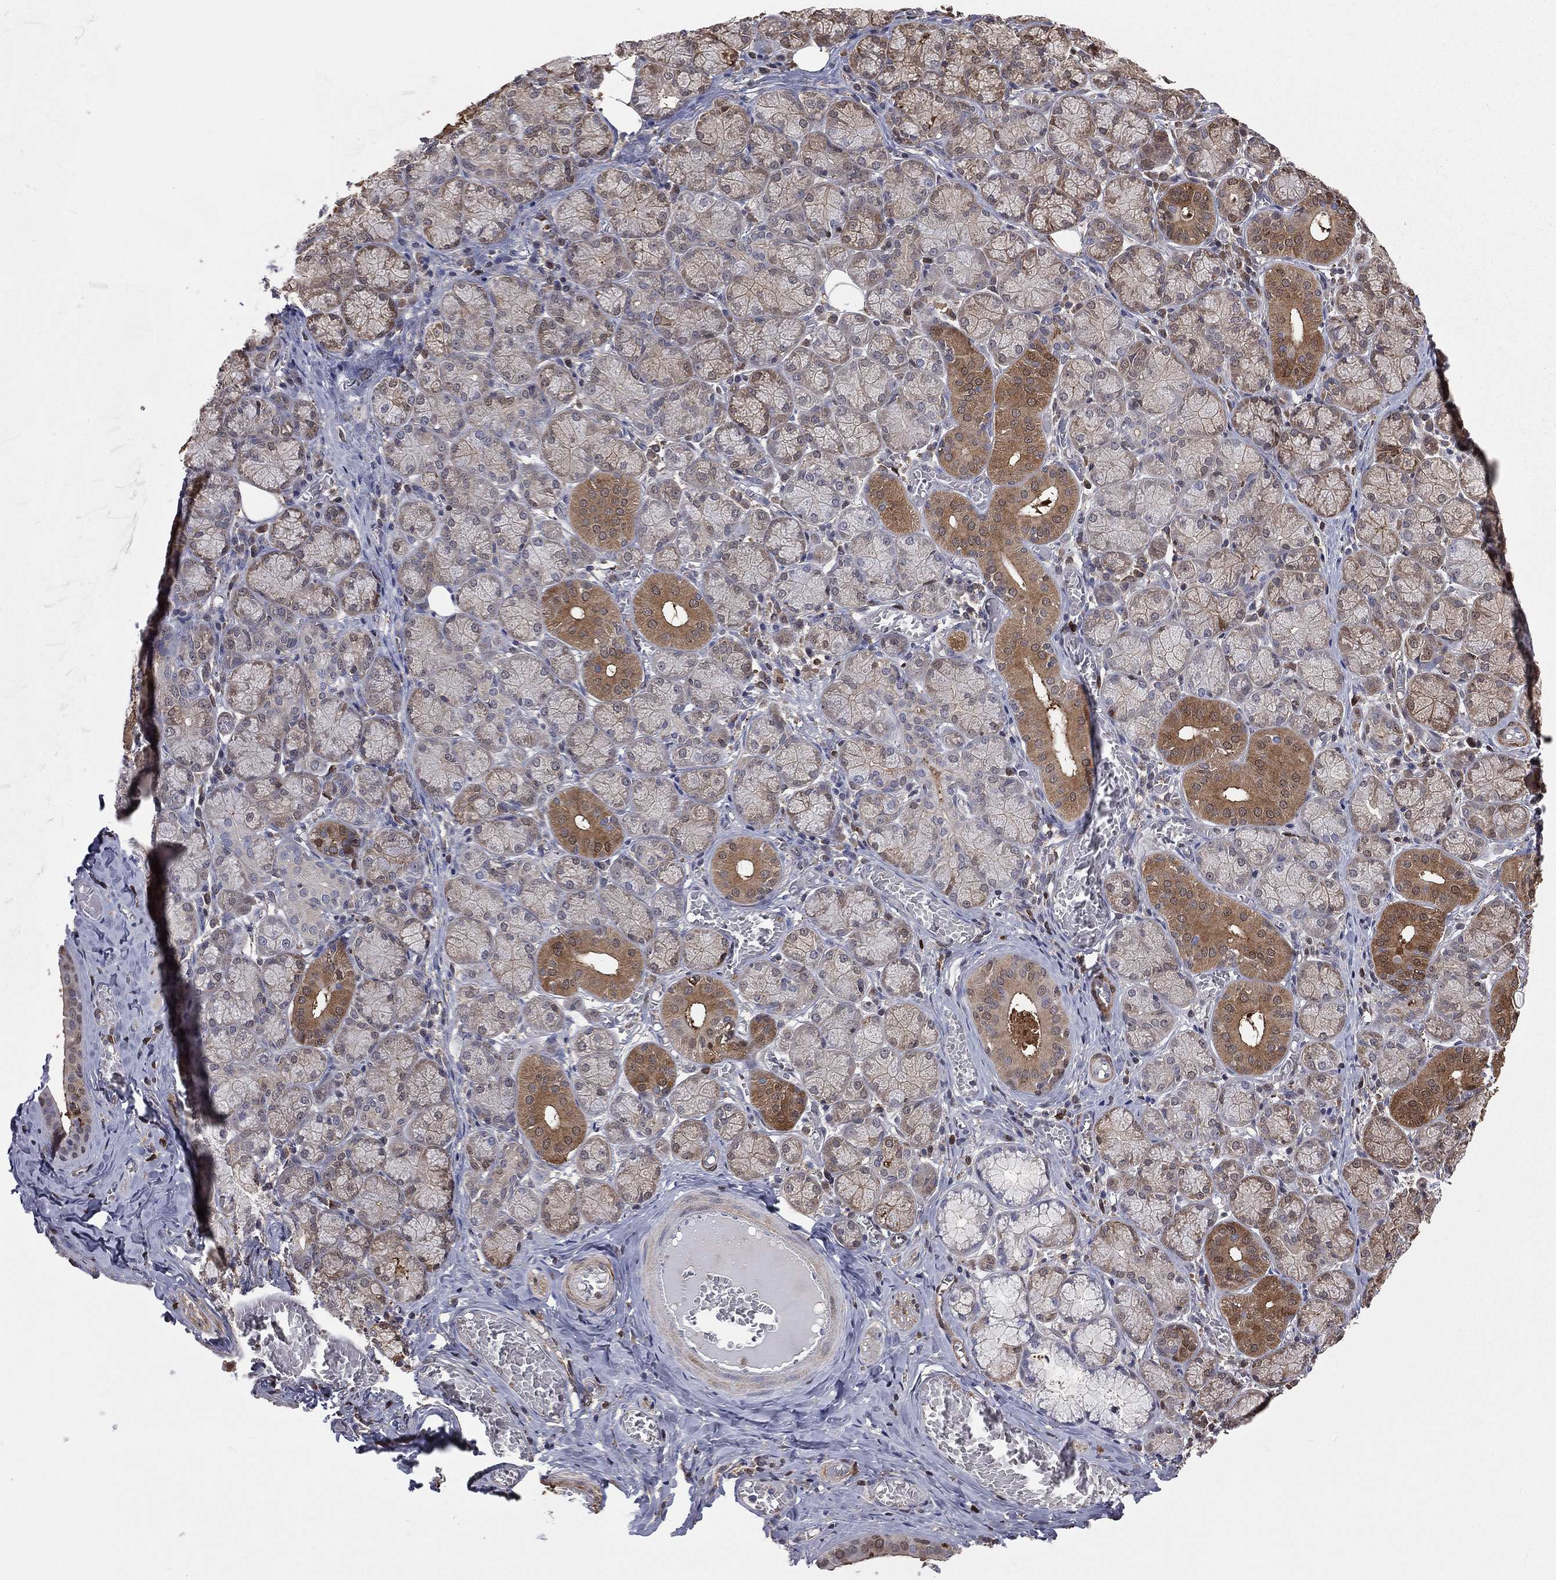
{"staining": {"intensity": "moderate", "quantity": "<25%", "location": "cytoplasmic/membranous"}, "tissue": "salivary gland", "cell_type": "Glandular cells", "image_type": "normal", "snomed": [{"axis": "morphology", "description": "Normal tissue, NOS"}, {"axis": "topography", "description": "Salivary gland"}, {"axis": "topography", "description": "Peripheral nerve tissue"}], "caption": "About <25% of glandular cells in benign salivary gland demonstrate moderate cytoplasmic/membranous protein staining as visualized by brown immunohistochemical staining.", "gene": "TBC1D2", "patient": {"sex": "female", "age": 24}}